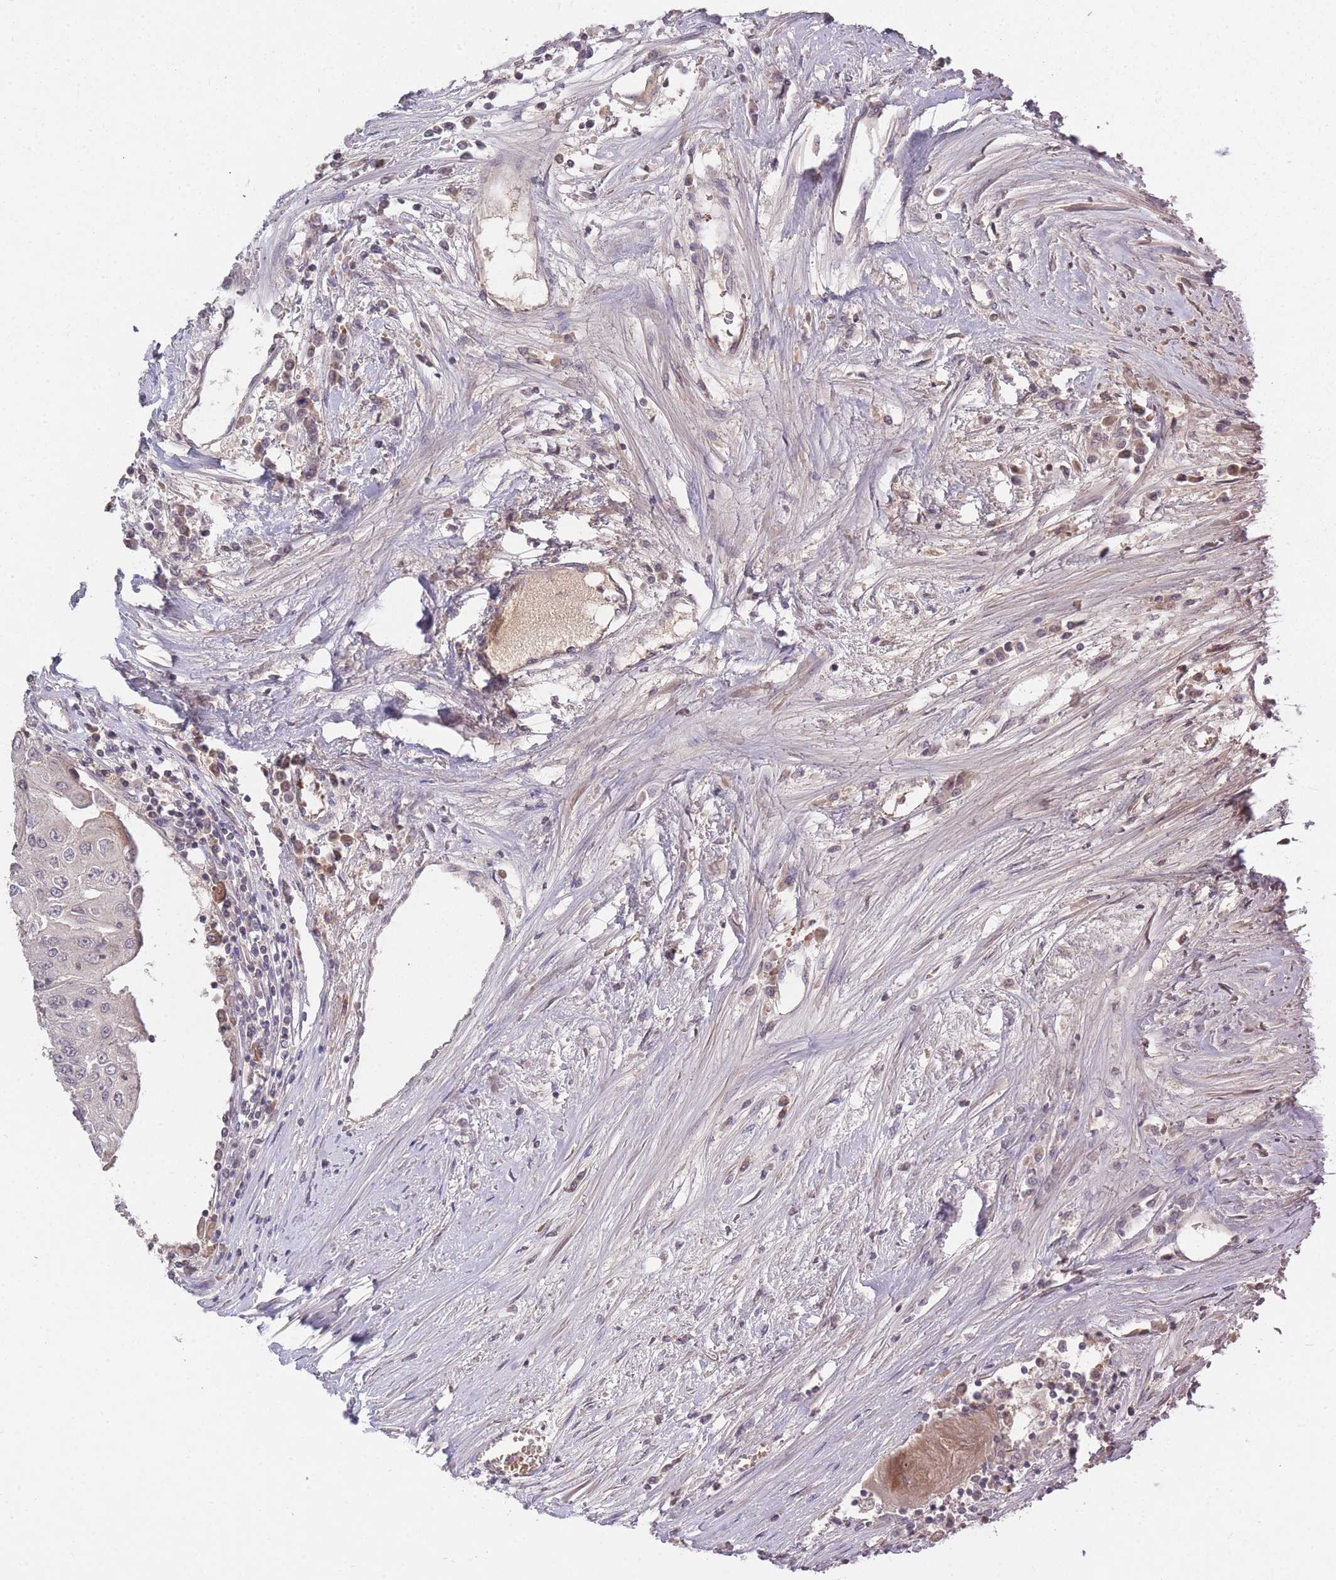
{"staining": {"intensity": "negative", "quantity": "none", "location": "none"}, "tissue": "urothelial cancer", "cell_type": "Tumor cells", "image_type": "cancer", "snomed": [{"axis": "morphology", "description": "Urothelial carcinoma, High grade"}, {"axis": "topography", "description": "Urinary bladder"}], "caption": "Immunohistochemical staining of human urothelial cancer exhibits no significant staining in tumor cells. (DAB (3,3'-diaminobenzidine) immunohistochemistry (IHC), high magnification).", "gene": "ADCYAP1R1", "patient": {"sex": "female", "age": 85}}